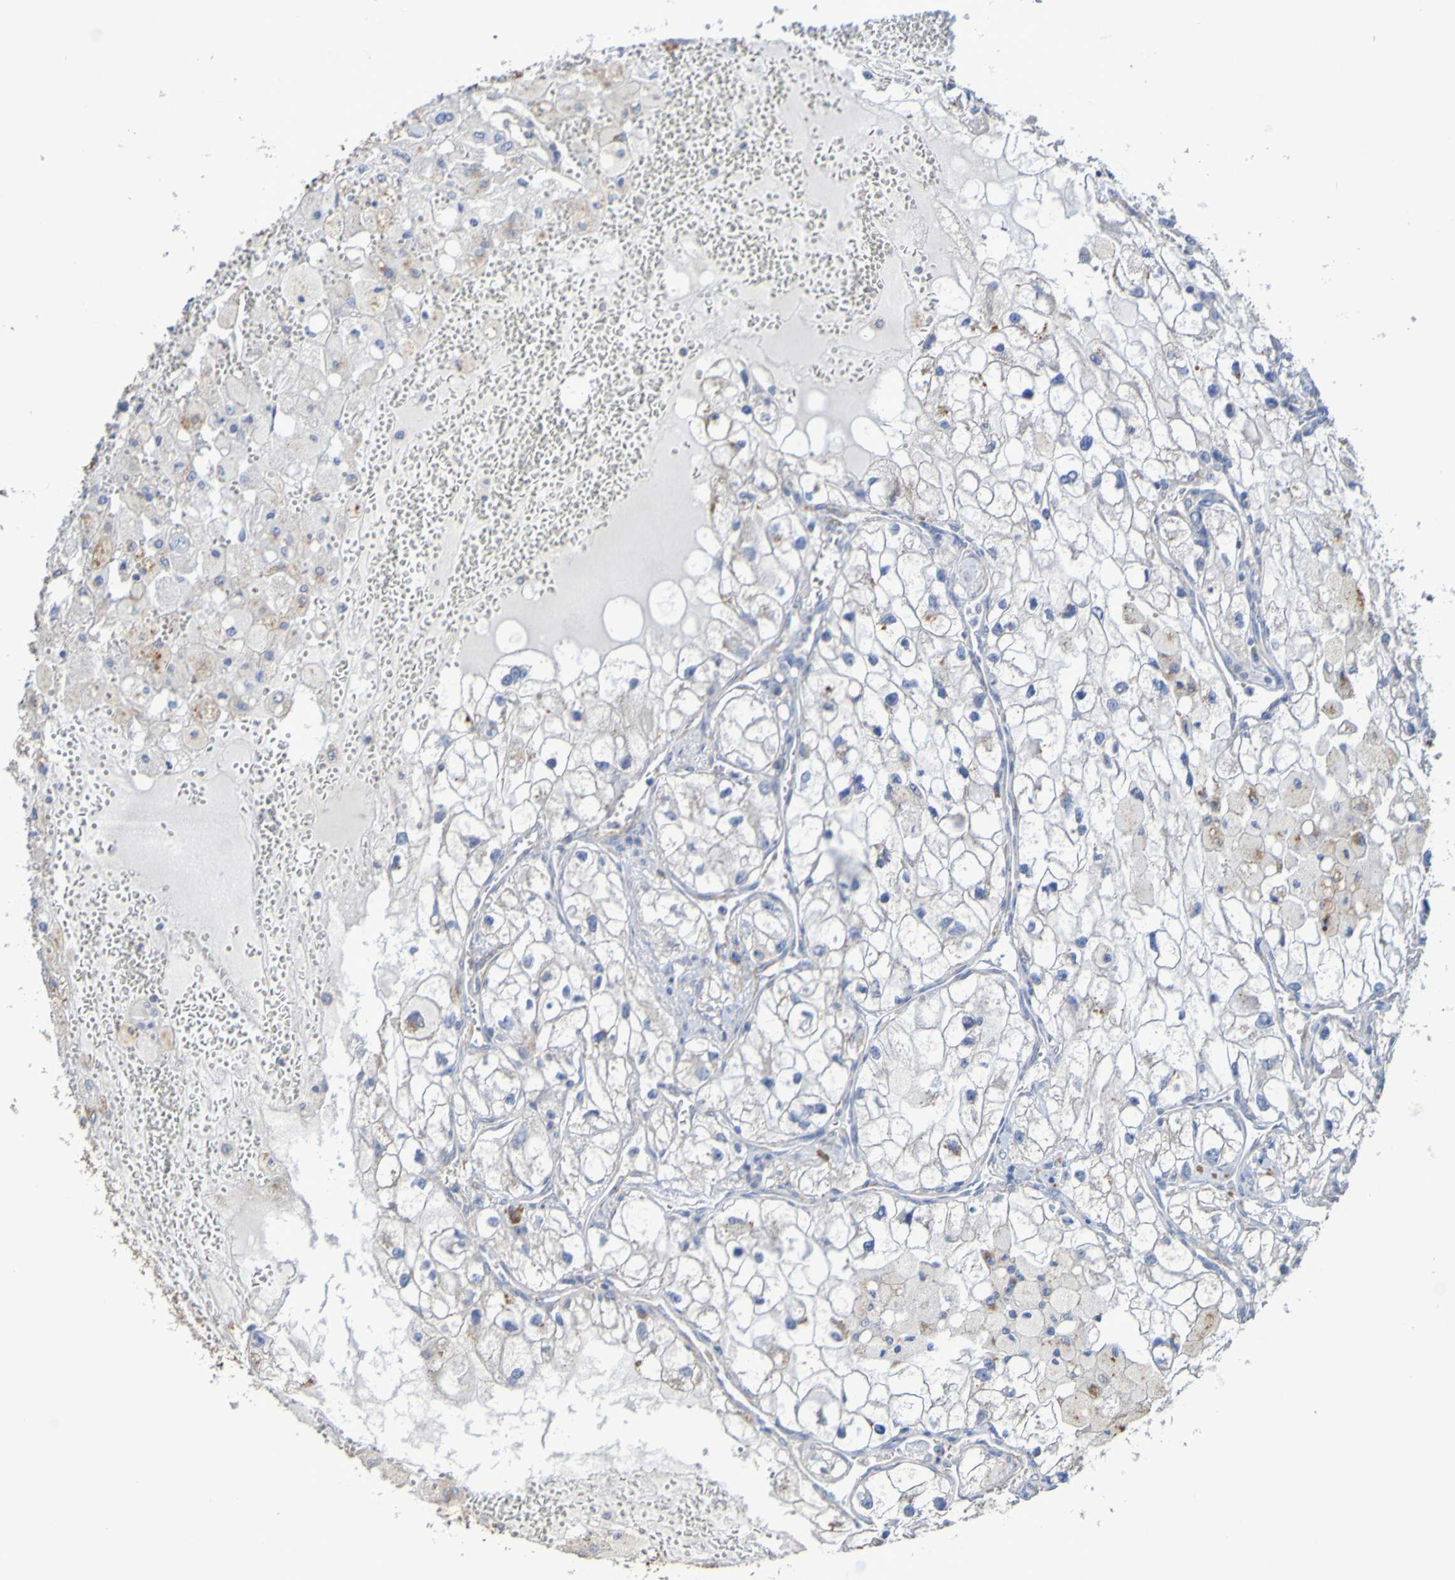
{"staining": {"intensity": "negative", "quantity": "none", "location": "none"}, "tissue": "renal cancer", "cell_type": "Tumor cells", "image_type": "cancer", "snomed": [{"axis": "morphology", "description": "Adenocarcinoma, NOS"}, {"axis": "topography", "description": "Kidney"}], "caption": "An image of renal cancer (adenocarcinoma) stained for a protein exhibits no brown staining in tumor cells.", "gene": "SRPRB", "patient": {"sex": "female", "age": 70}}